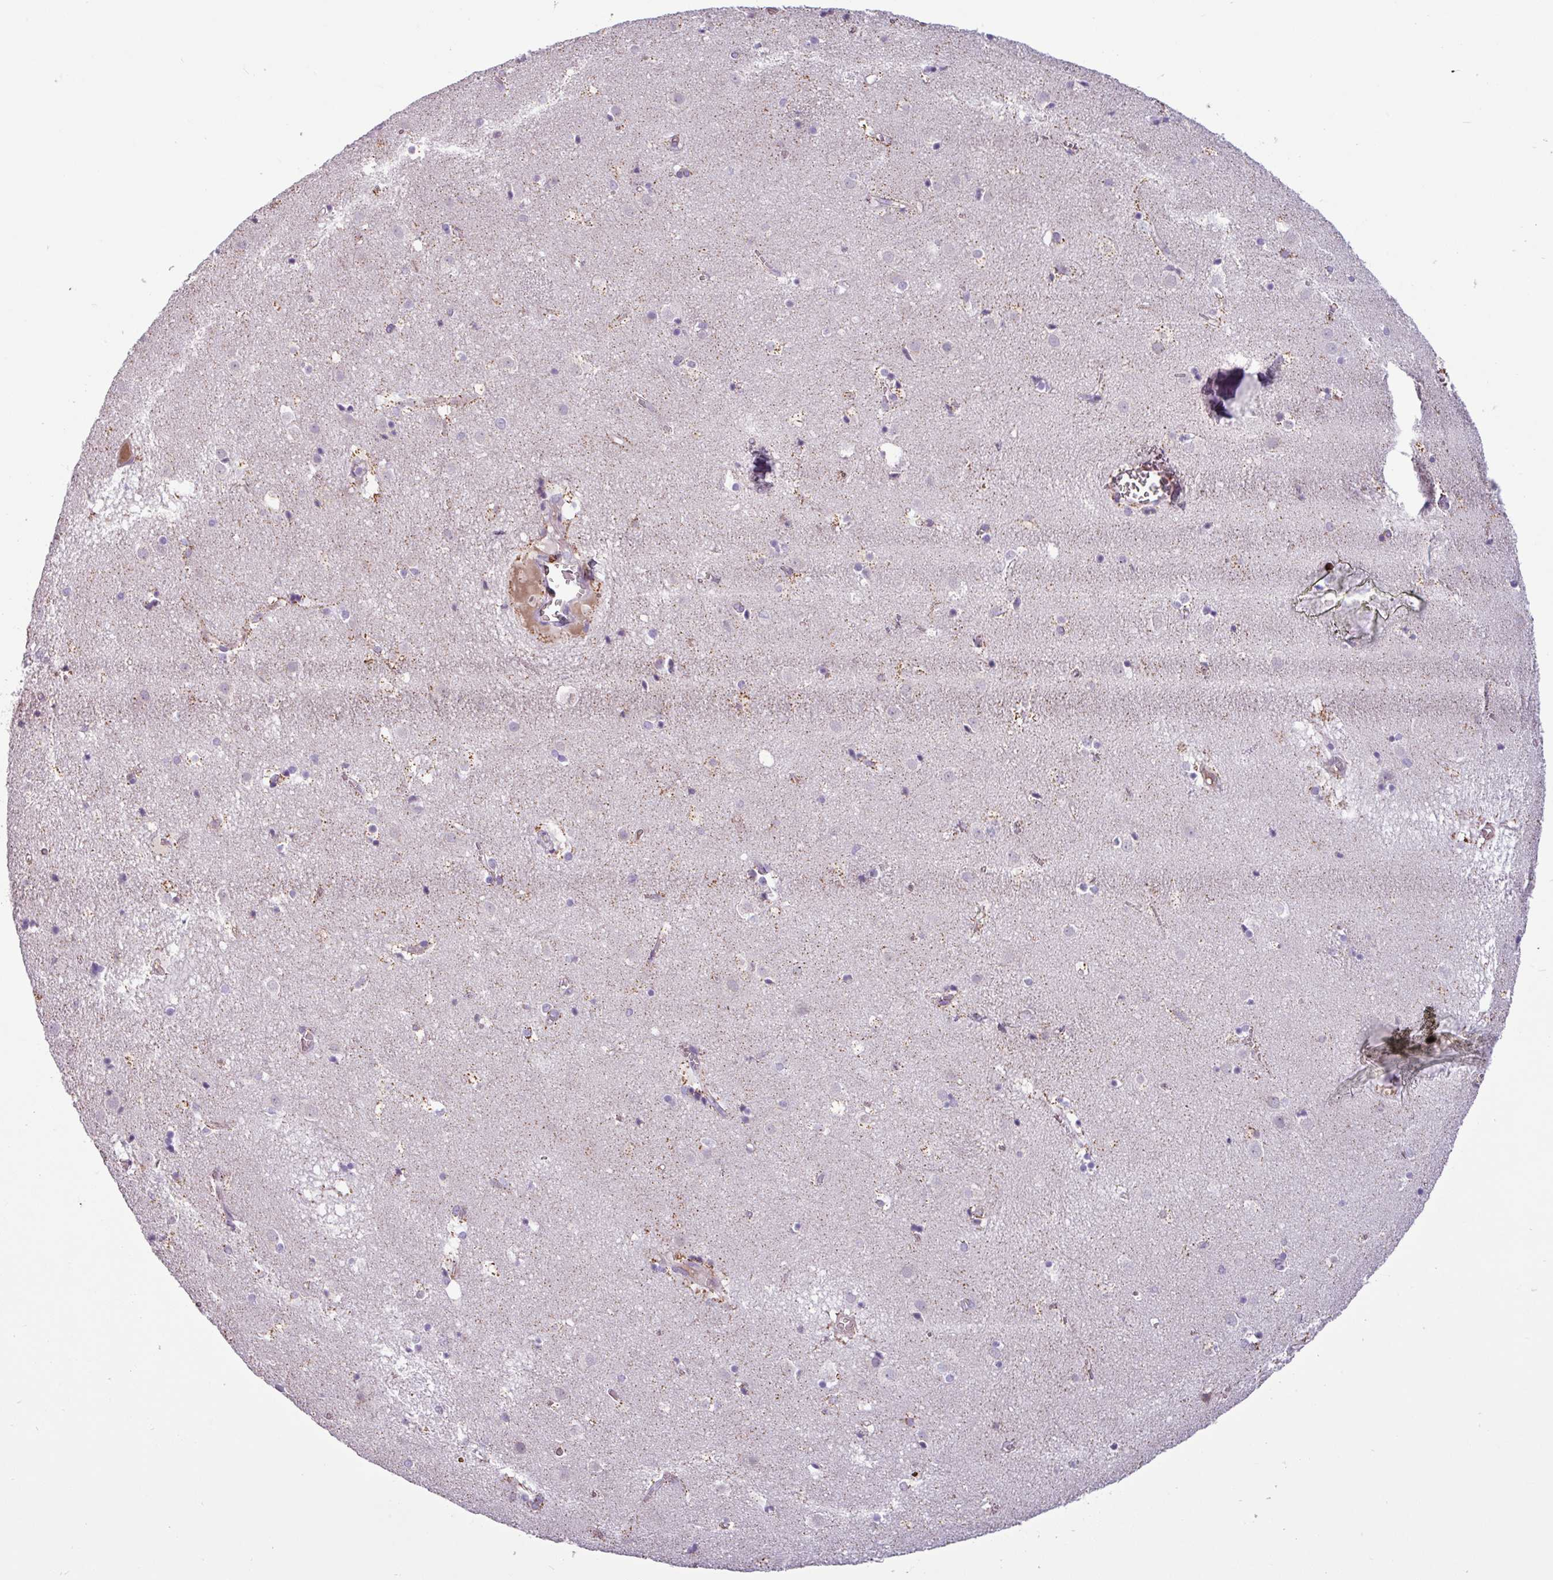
{"staining": {"intensity": "moderate", "quantity": "<25%", "location": "cytoplasmic/membranous"}, "tissue": "caudate", "cell_type": "Glial cells", "image_type": "normal", "snomed": [{"axis": "morphology", "description": "Normal tissue, NOS"}, {"axis": "topography", "description": "Lateral ventricle wall"}], "caption": "The histopathology image exhibits immunohistochemical staining of unremarkable caudate. There is moderate cytoplasmic/membranous expression is appreciated in approximately <25% of glial cells. The staining was performed using DAB (3,3'-diaminobenzidine), with brown indicating positive protein expression. Nuclei are stained blue with hematoxylin.", "gene": "CD8A", "patient": {"sex": "male", "age": 70}}